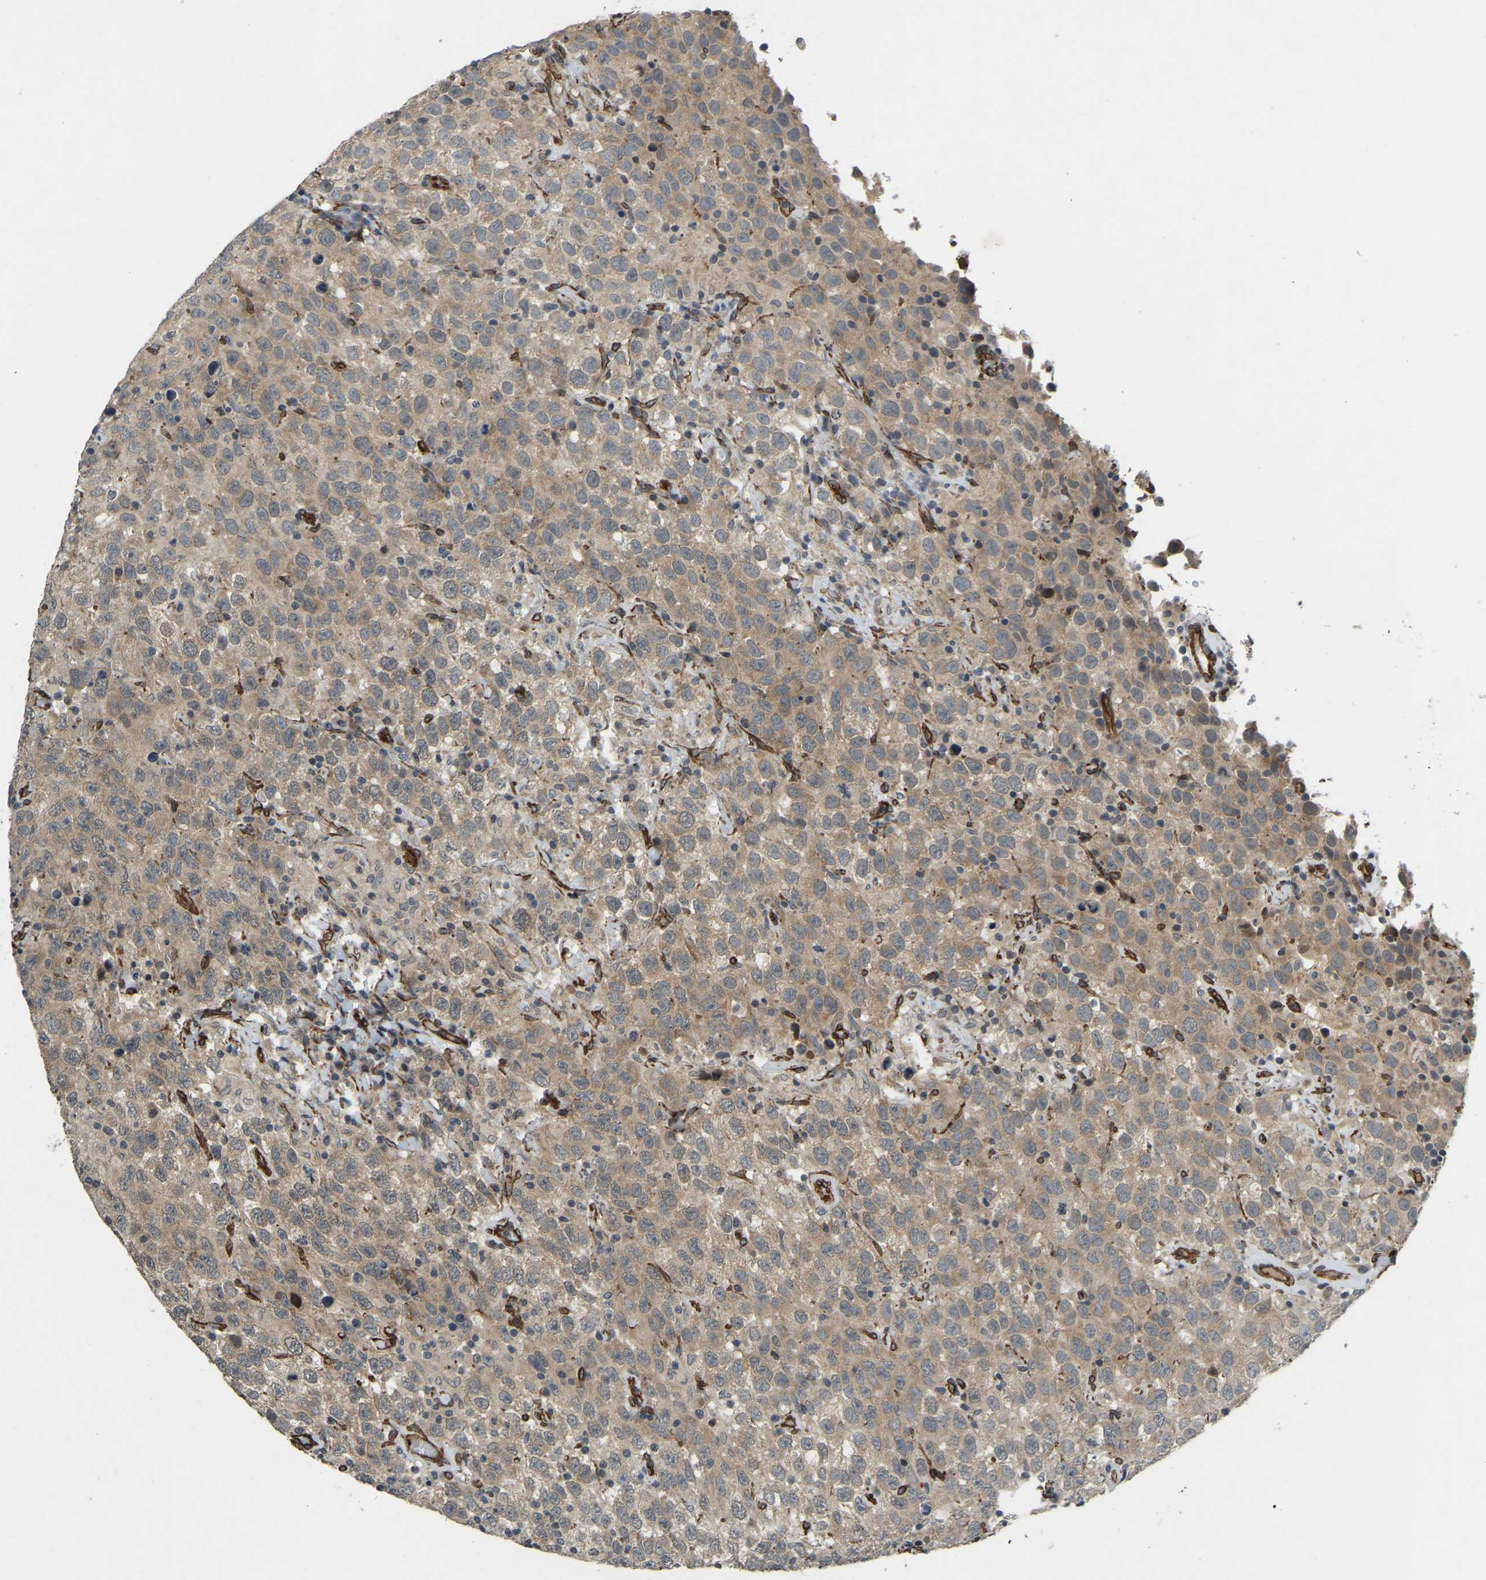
{"staining": {"intensity": "moderate", "quantity": "25%-75%", "location": "cytoplasmic/membranous"}, "tissue": "testis cancer", "cell_type": "Tumor cells", "image_type": "cancer", "snomed": [{"axis": "morphology", "description": "Seminoma, NOS"}, {"axis": "topography", "description": "Testis"}], "caption": "A photomicrograph of testis seminoma stained for a protein reveals moderate cytoplasmic/membranous brown staining in tumor cells.", "gene": "NMB", "patient": {"sex": "male", "age": 41}}